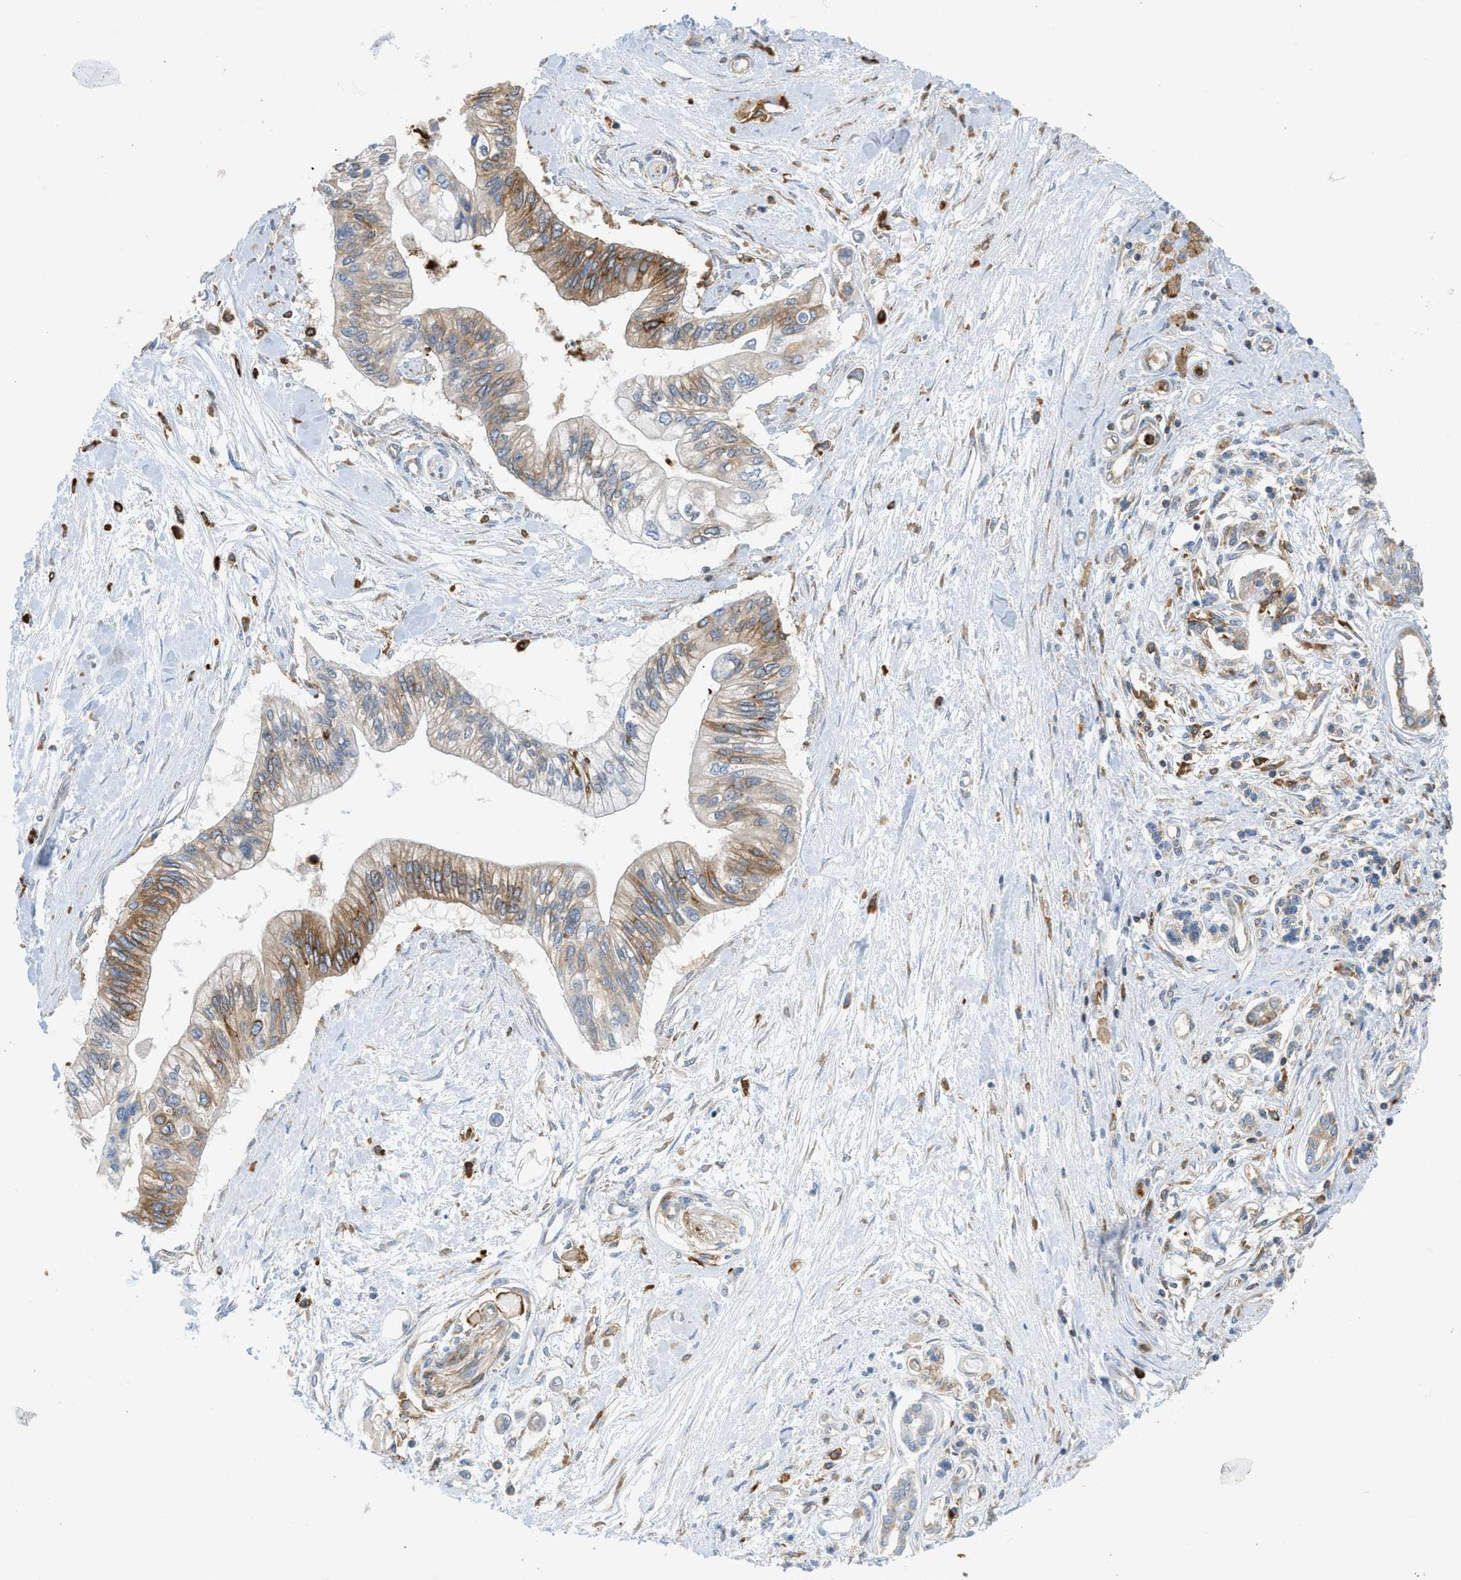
{"staining": {"intensity": "moderate", "quantity": ">75%", "location": "cytoplasmic/membranous"}, "tissue": "pancreatic cancer", "cell_type": "Tumor cells", "image_type": "cancer", "snomed": [{"axis": "morphology", "description": "Adenocarcinoma, NOS"}, {"axis": "topography", "description": "Pancreas"}], "caption": "Pancreatic adenocarcinoma stained with immunohistochemistry (IHC) displays moderate cytoplasmic/membranous expression in approximately >75% of tumor cells.", "gene": "GPAT4", "patient": {"sex": "female", "age": 77}}